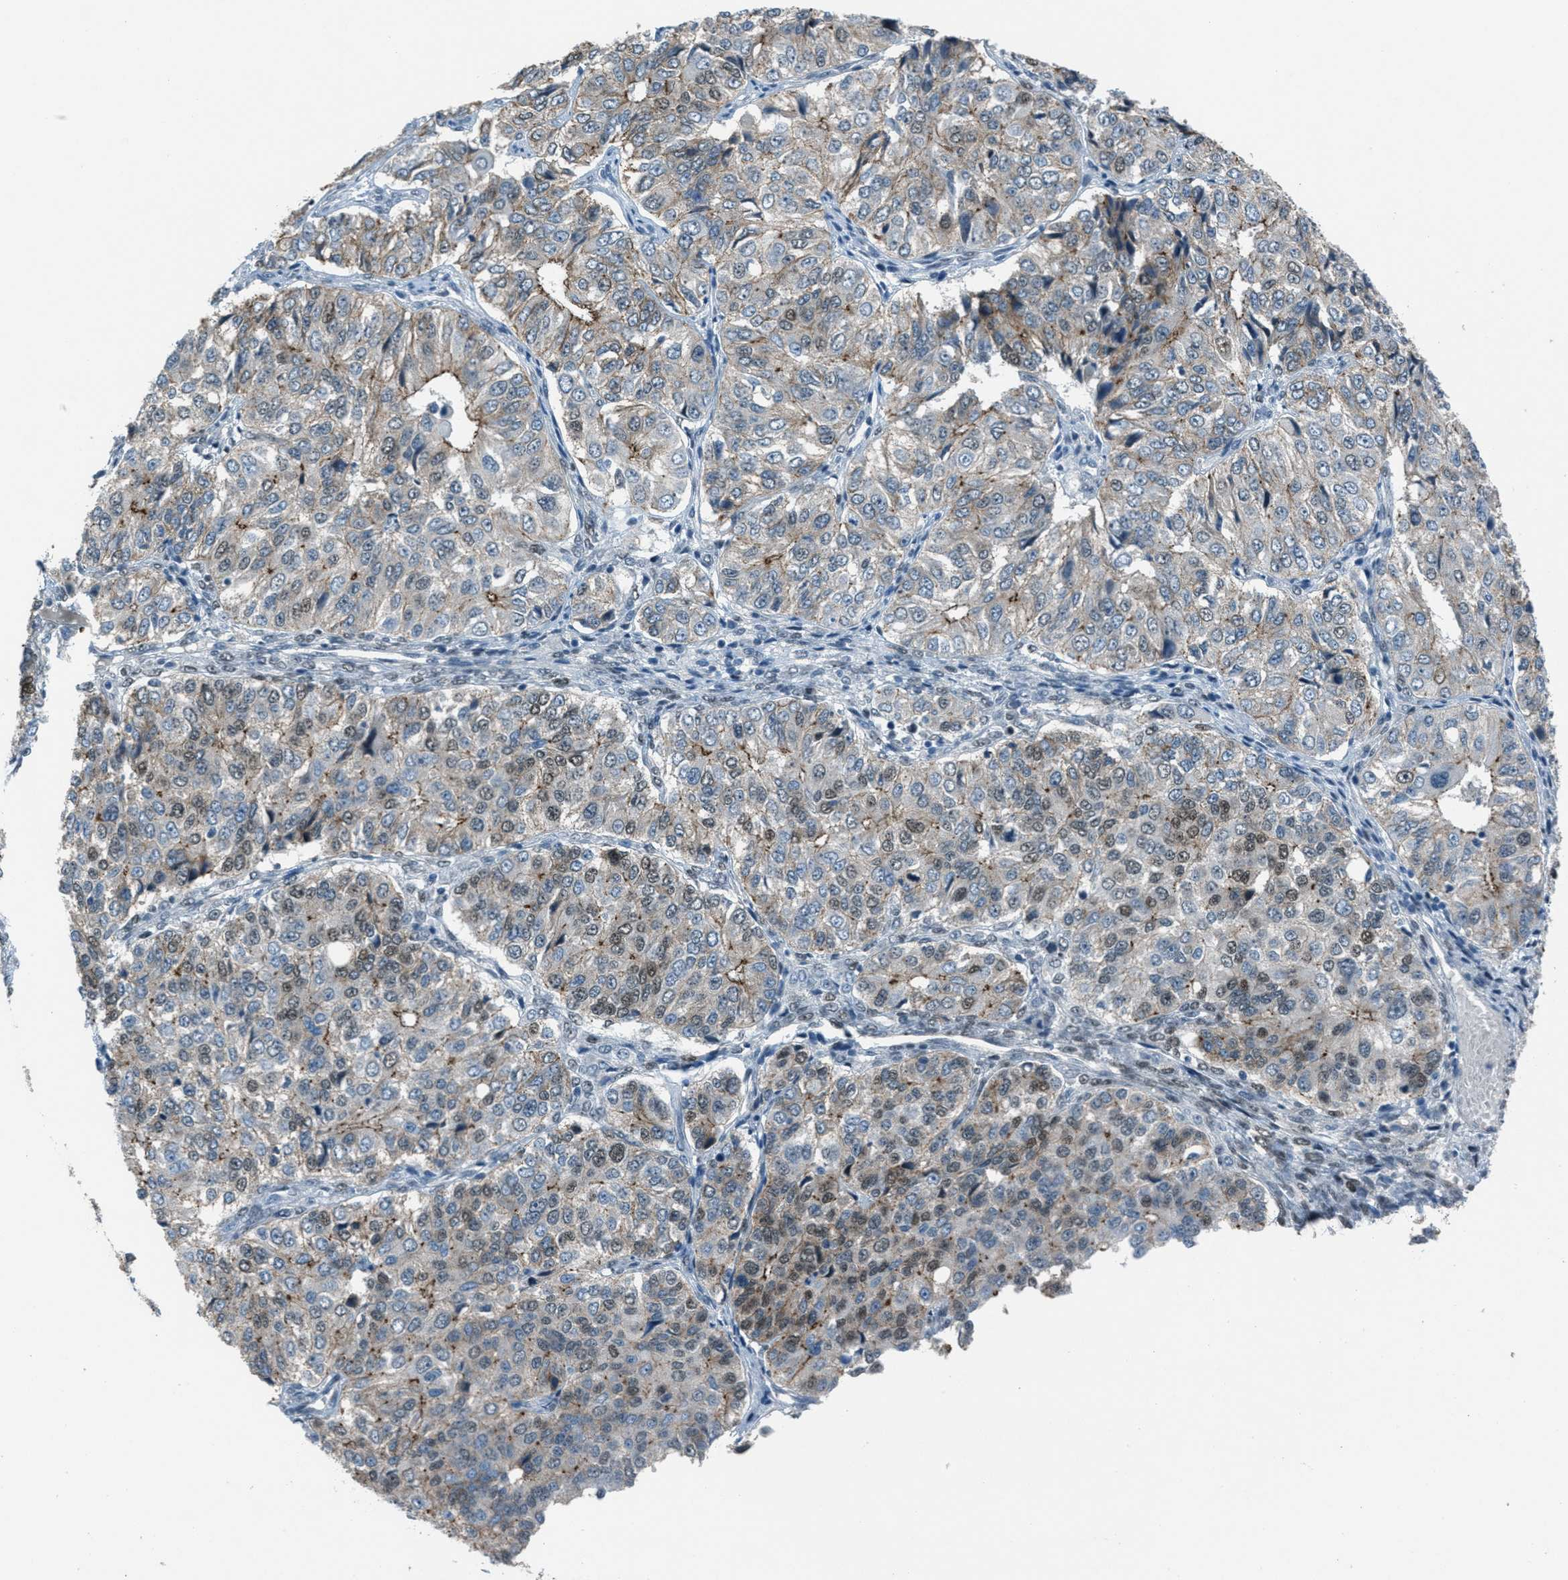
{"staining": {"intensity": "weak", "quantity": "25%-75%", "location": "cytoplasmic/membranous,nuclear"}, "tissue": "ovarian cancer", "cell_type": "Tumor cells", "image_type": "cancer", "snomed": [{"axis": "morphology", "description": "Carcinoma, endometroid"}, {"axis": "topography", "description": "Ovary"}], "caption": "IHC histopathology image of neoplastic tissue: ovarian cancer (endometroid carcinoma) stained using immunohistochemistry demonstrates low levels of weak protein expression localized specifically in the cytoplasmic/membranous and nuclear of tumor cells, appearing as a cytoplasmic/membranous and nuclear brown color.", "gene": "TCF3", "patient": {"sex": "female", "age": 51}}